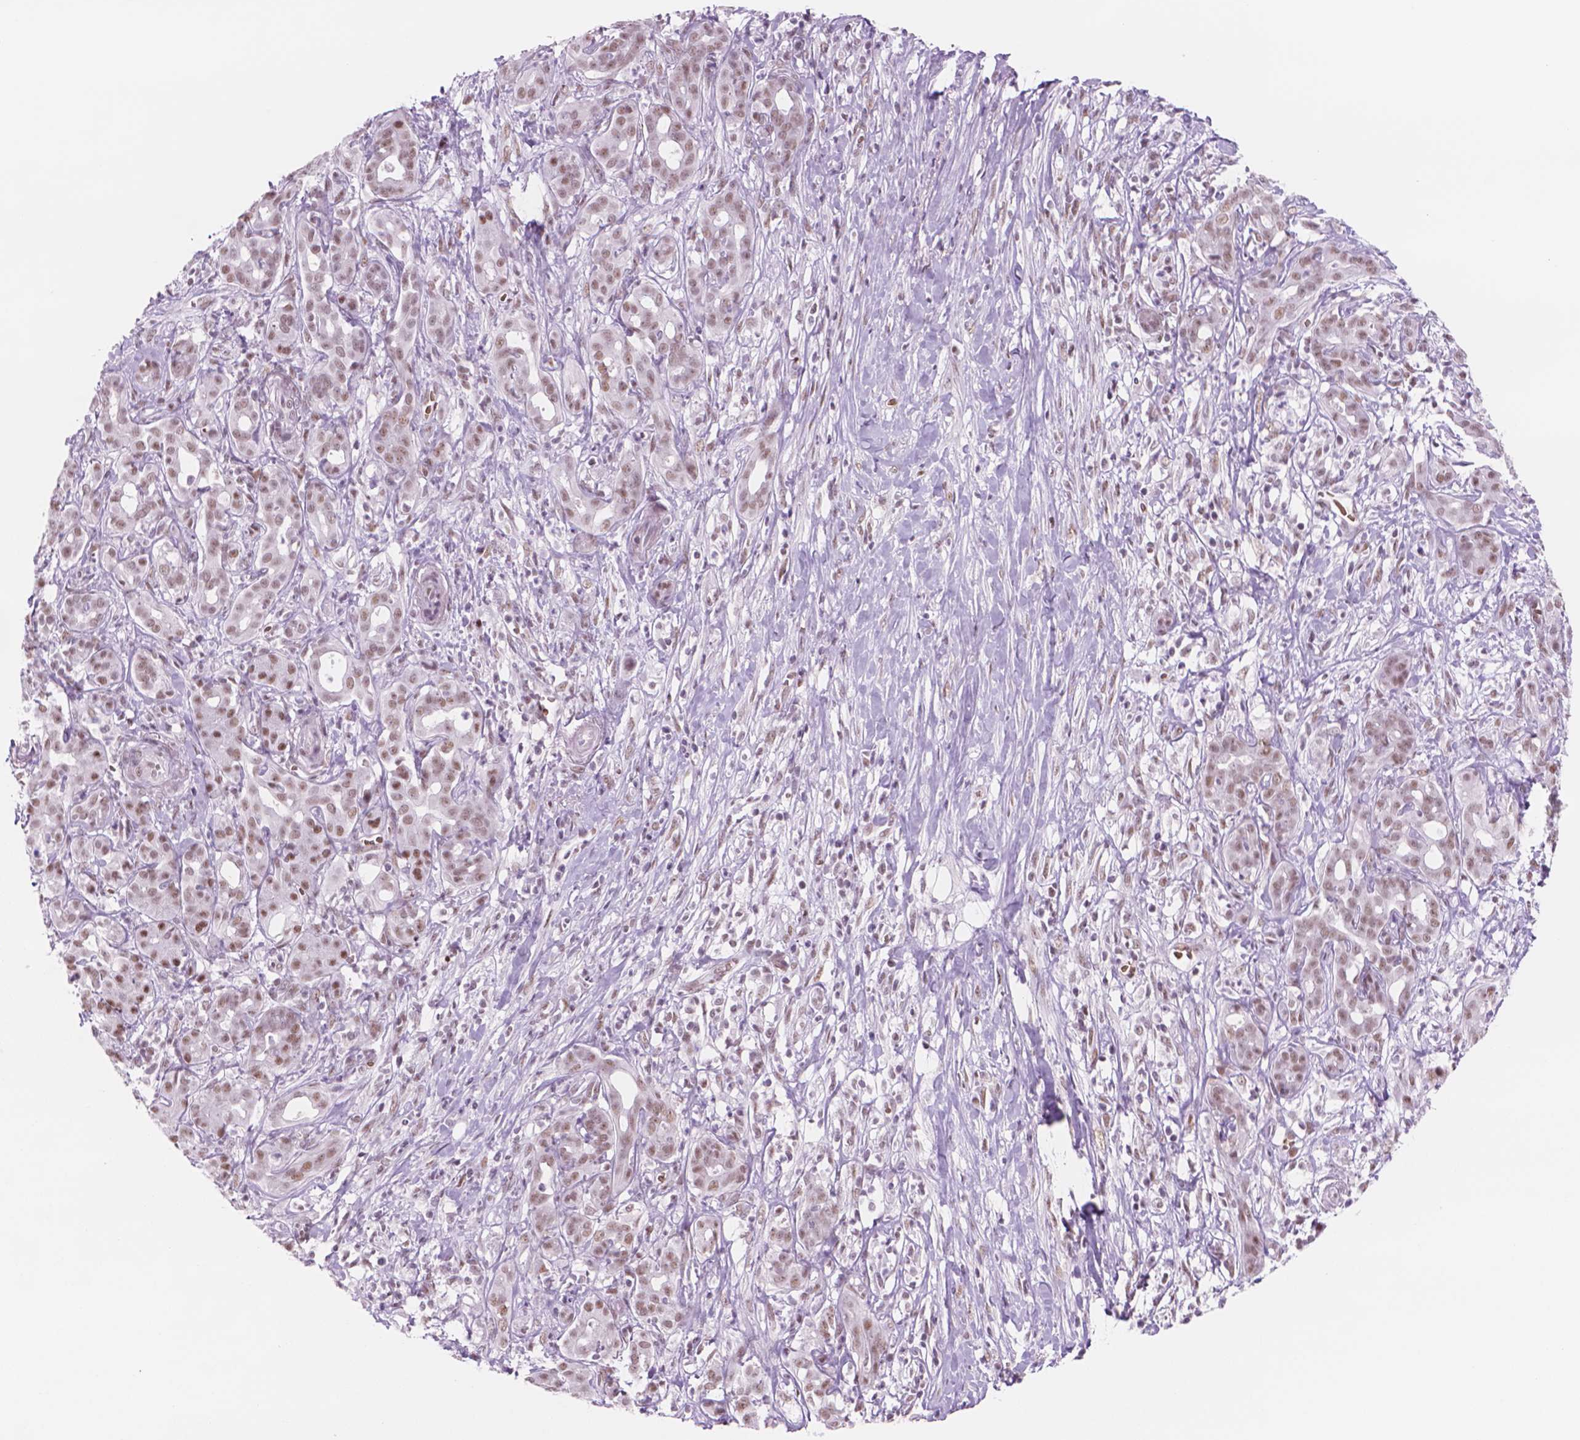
{"staining": {"intensity": "moderate", "quantity": ">75%", "location": "nuclear"}, "tissue": "pancreatic cancer", "cell_type": "Tumor cells", "image_type": "cancer", "snomed": [{"axis": "morphology", "description": "Adenocarcinoma, NOS"}, {"axis": "topography", "description": "Pancreas"}], "caption": "DAB immunohistochemical staining of pancreatic adenocarcinoma shows moderate nuclear protein expression in approximately >75% of tumor cells.", "gene": "POLR3D", "patient": {"sex": "male", "age": 61}}